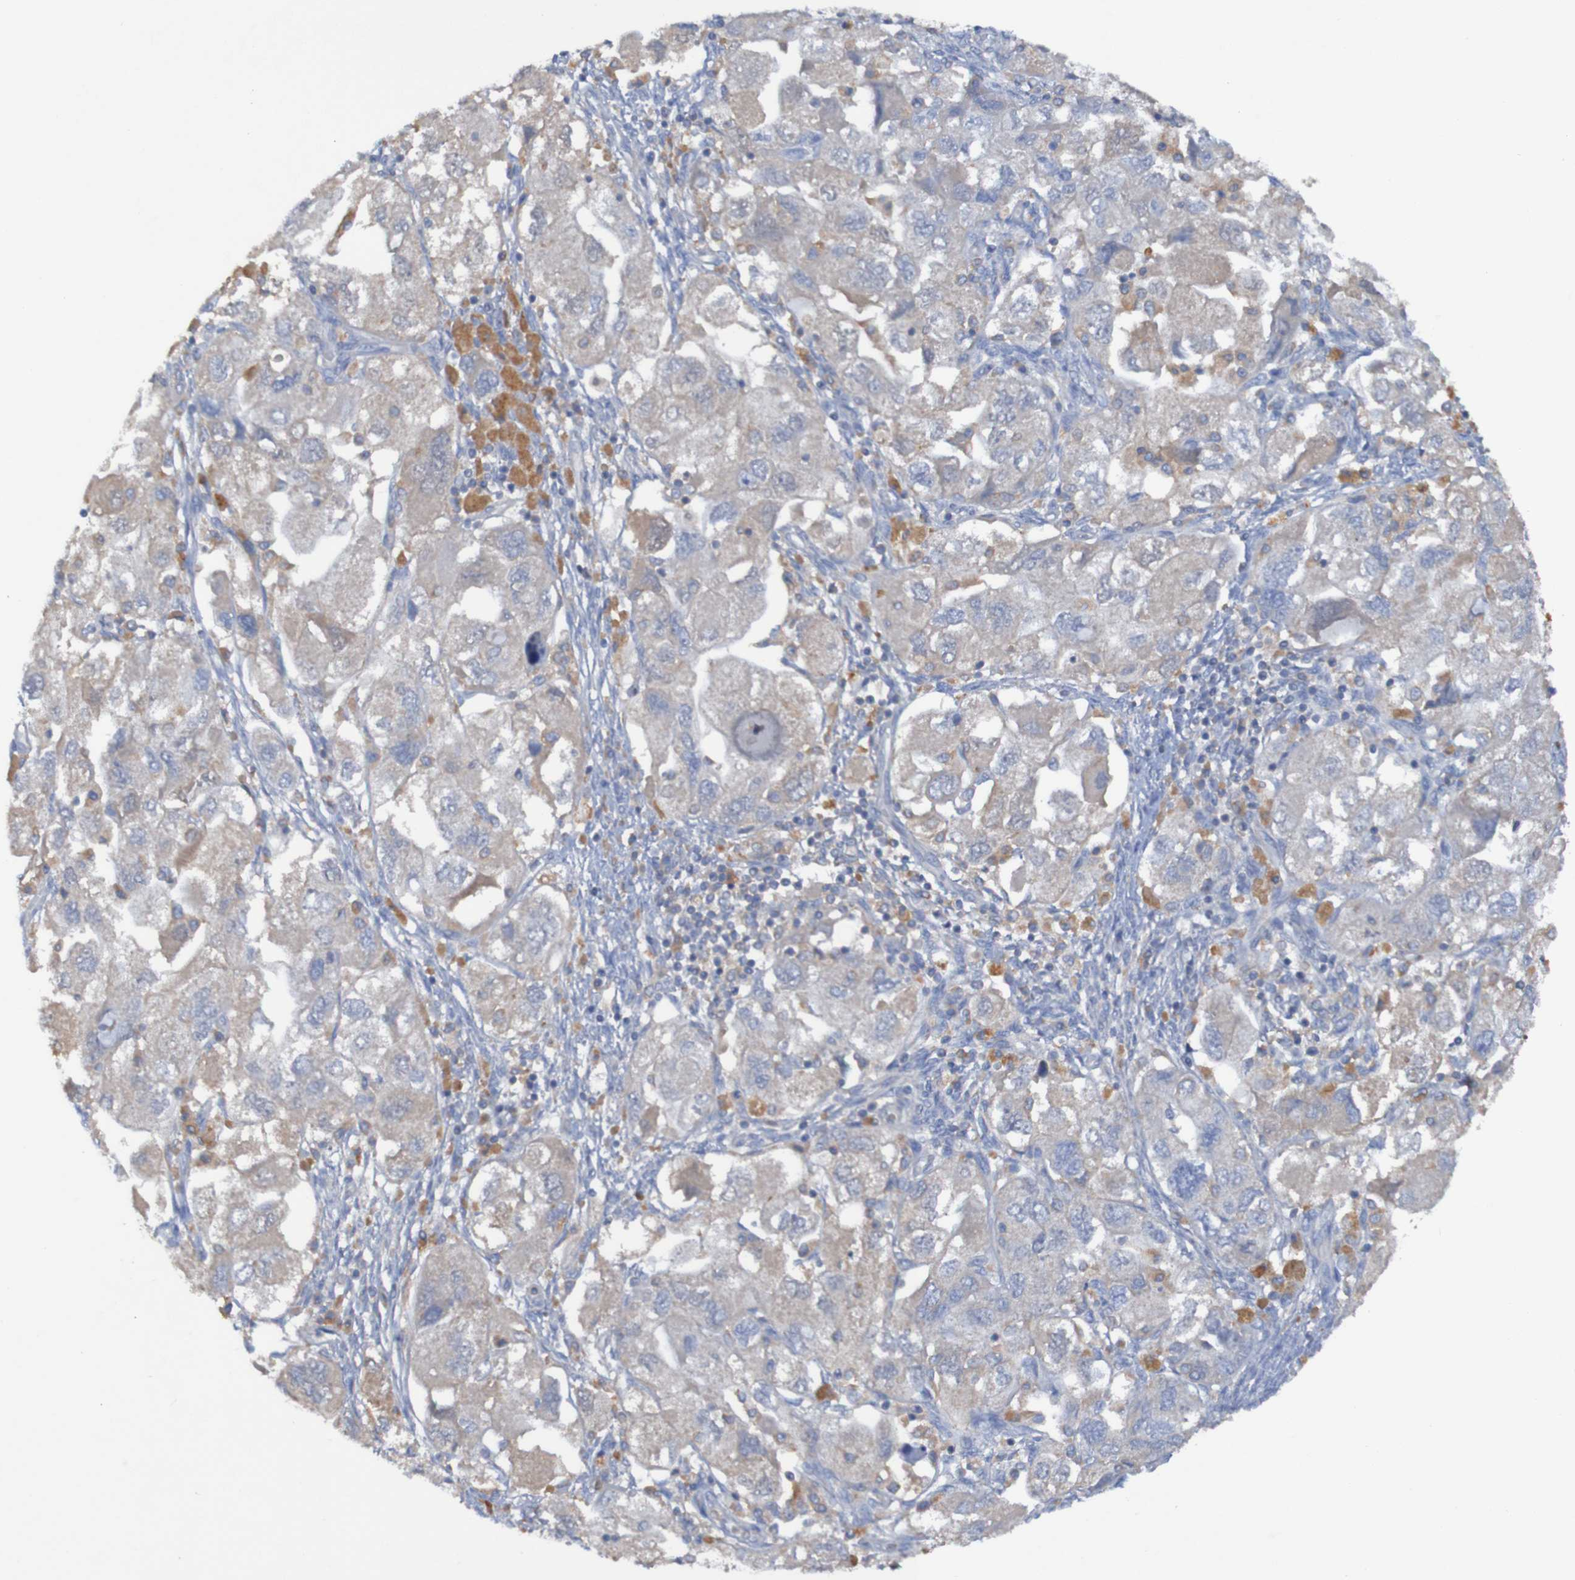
{"staining": {"intensity": "weak", "quantity": "<25%", "location": "cytoplasmic/membranous"}, "tissue": "ovarian cancer", "cell_type": "Tumor cells", "image_type": "cancer", "snomed": [{"axis": "morphology", "description": "Carcinoma, NOS"}, {"axis": "morphology", "description": "Cystadenocarcinoma, serous, NOS"}, {"axis": "topography", "description": "Ovary"}], "caption": "High power microscopy histopathology image of an immunohistochemistry (IHC) micrograph of ovarian serous cystadenocarcinoma, revealing no significant expression in tumor cells.", "gene": "ARHGEF16", "patient": {"sex": "female", "age": 69}}